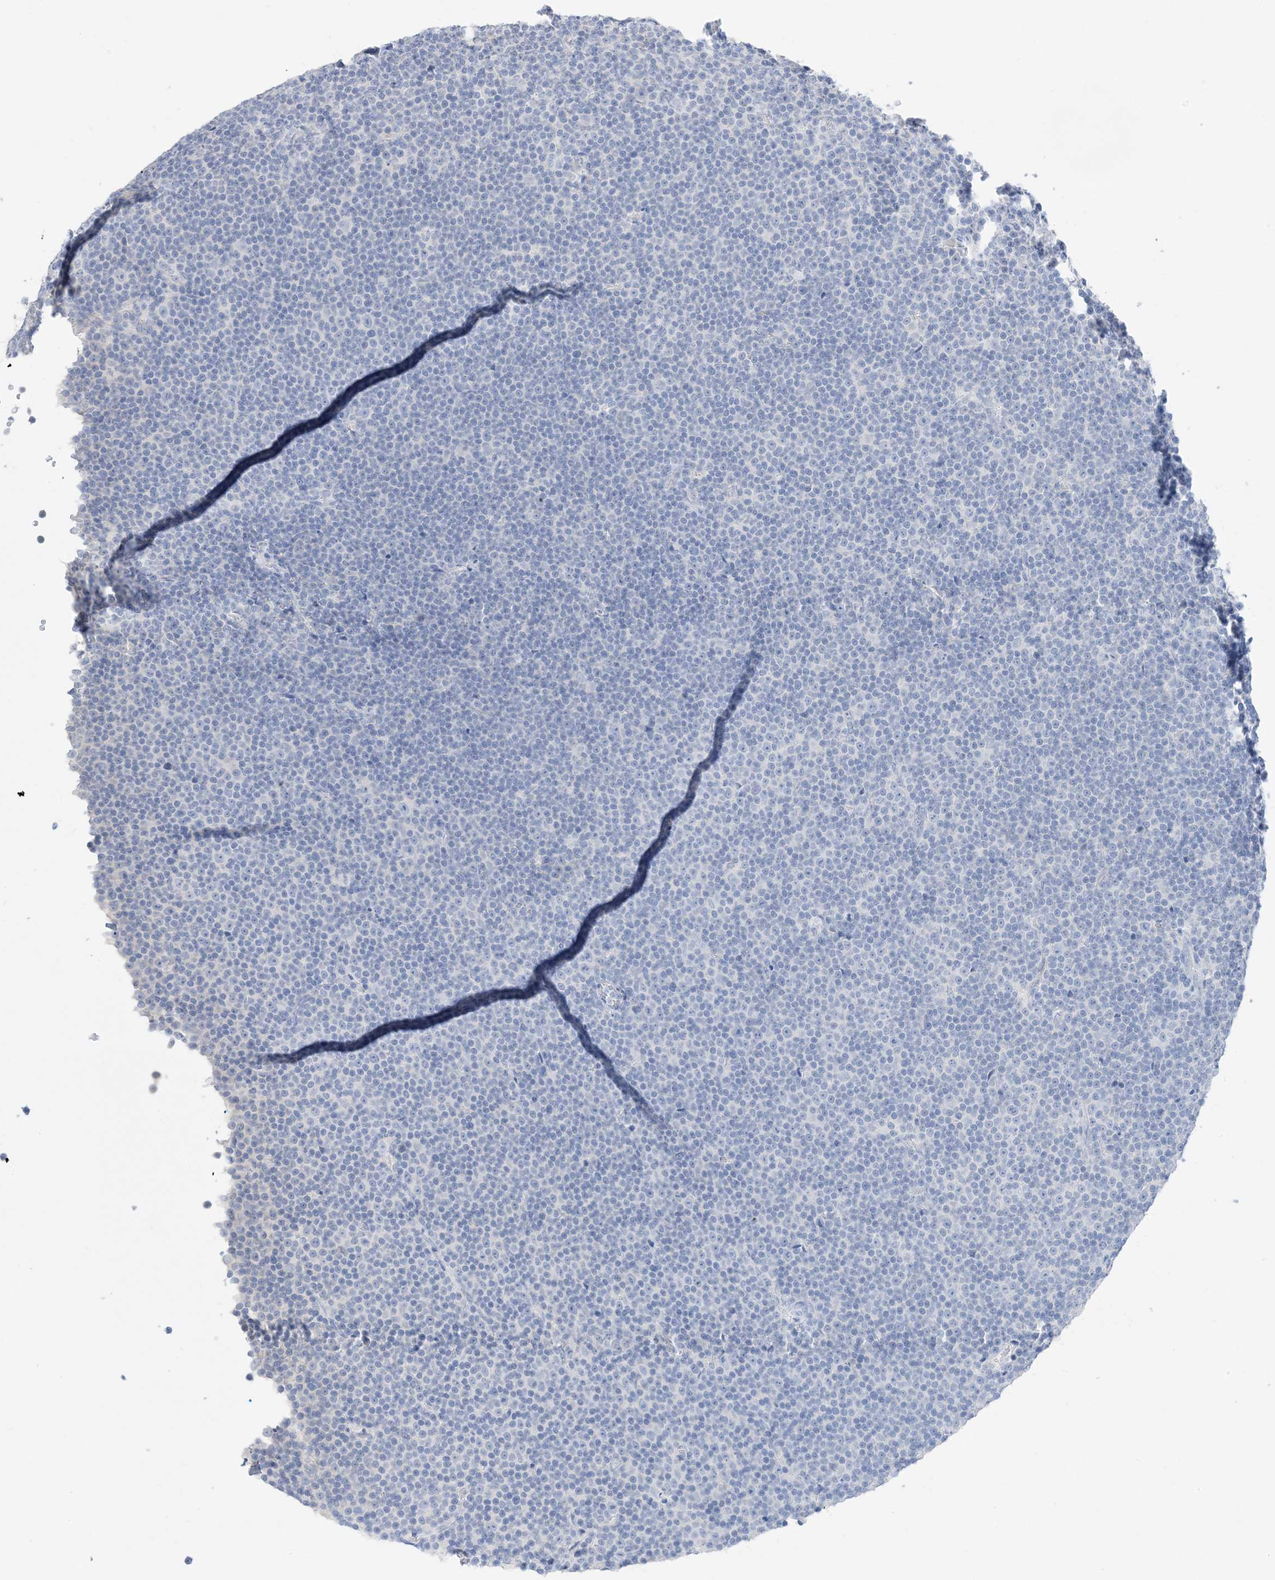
{"staining": {"intensity": "negative", "quantity": "none", "location": "none"}, "tissue": "lymphoma", "cell_type": "Tumor cells", "image_type": "cancer", "snomed": [{"axis": "morphology", "description": "Malignant lymphoma, non-Hodgkin's type, Low grade"}, {"axis": "topography", "description": "Lymph node"}], "caption": "Immunohistochemistry (IHC) micrograph of neoplastic tissue: lymphoma stained with DAB (3,3'-diaminobenzidine) reveals no significant protein positivity in tumor cells.", "gene": "MUC17", "patient": {"sex": "female", "age": 67}}